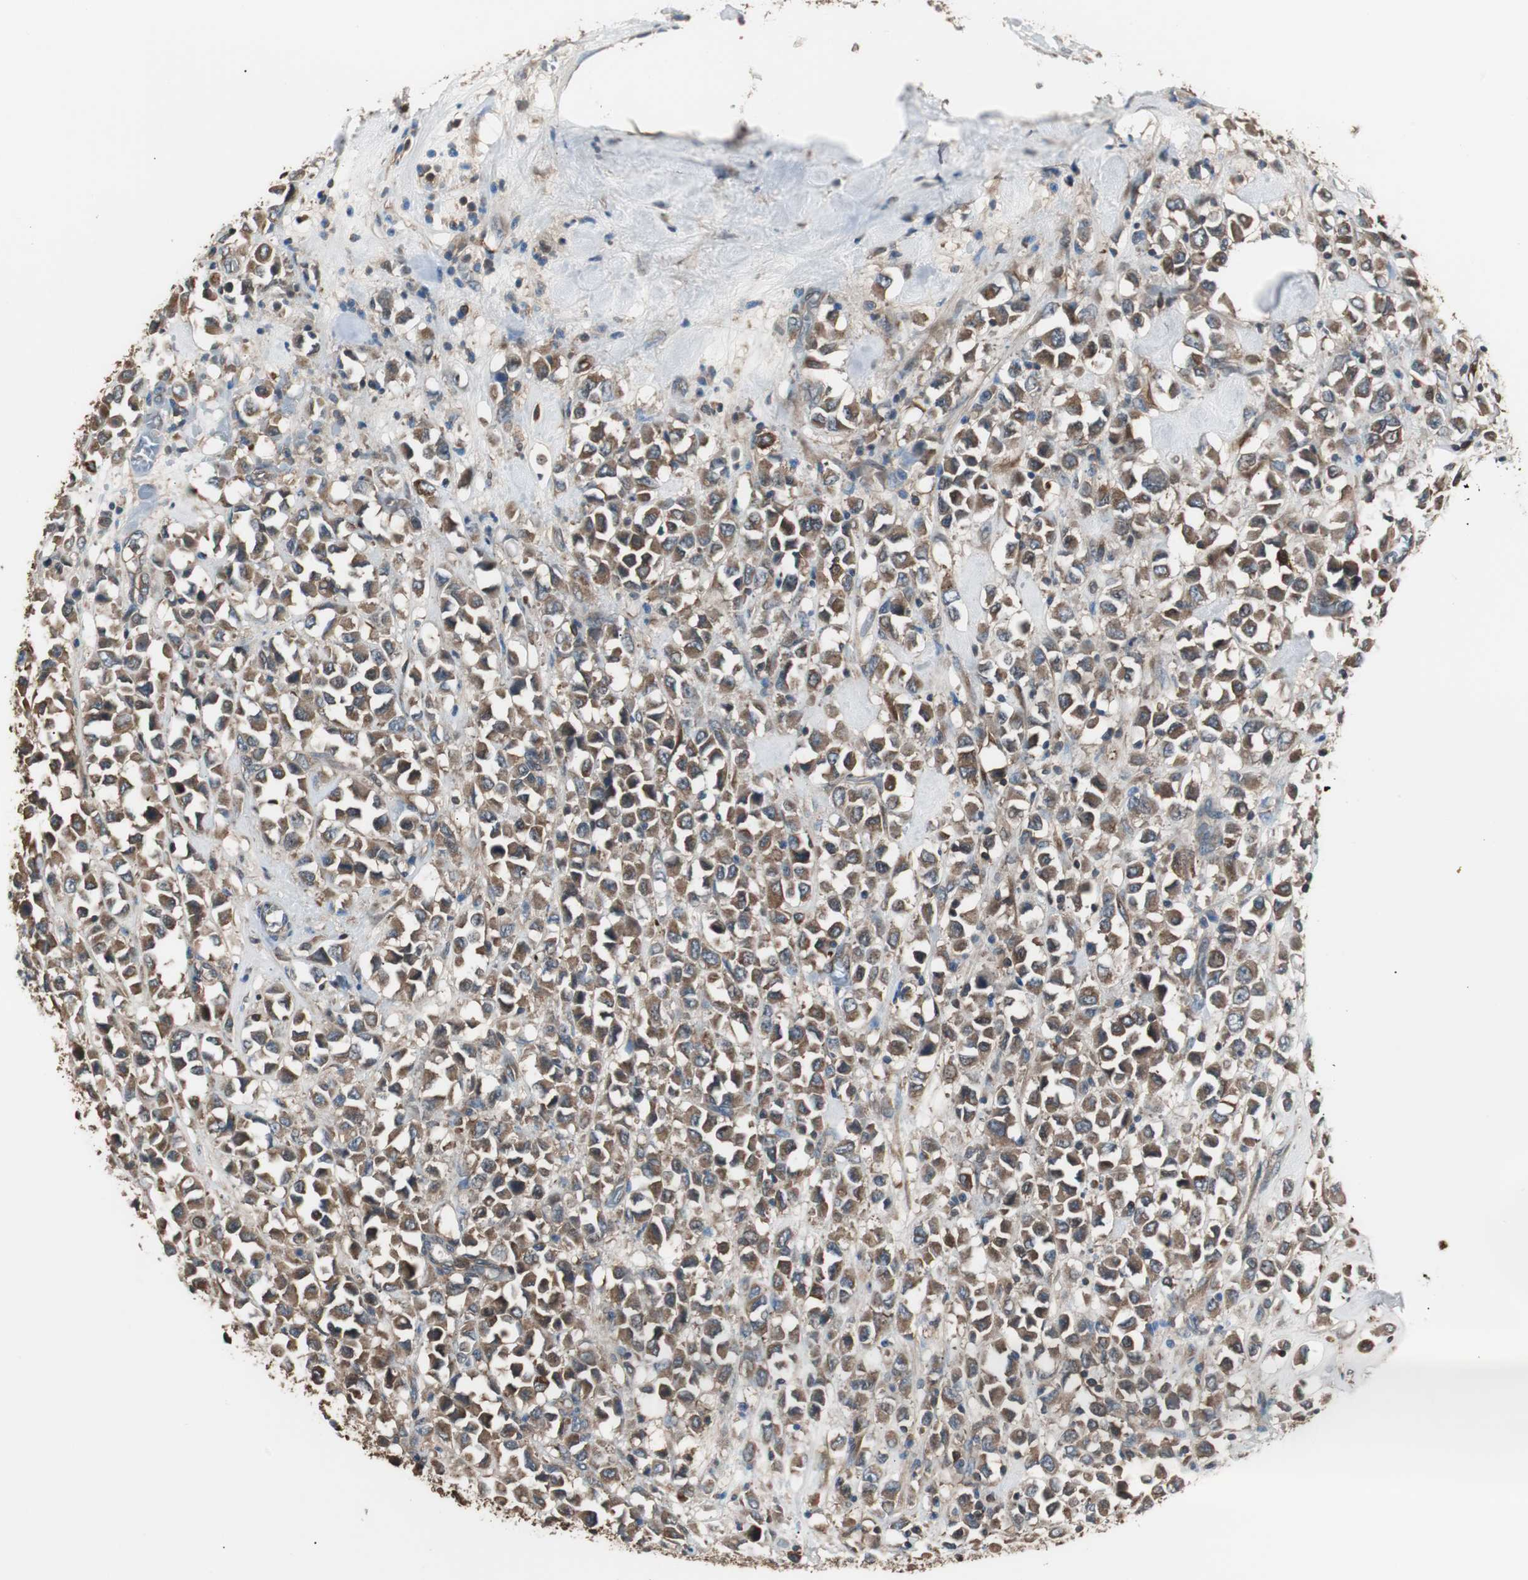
{"staining": {"intensity": "moderate", "quantity": ">75%", "location": "cytoplasmic/membranous"}, "tissue": "breast cancer", "cell_type": "Tumor cells", "image_type": "cancer", "snomed": [{"axis": "morphology", "description": "Duct carcinoma"}, {"axis": "topography", "description": "Breast"}], "caption": "Approximately >75% of tumor cells in human intraductal carcinoma (breast) demonstrate moderate cytoplasmic/membranous protein staining as visualized by brown immunohistochemical staining.", "gene": "CAPNS1", "patient": {"sex": "female", "age": 61}}